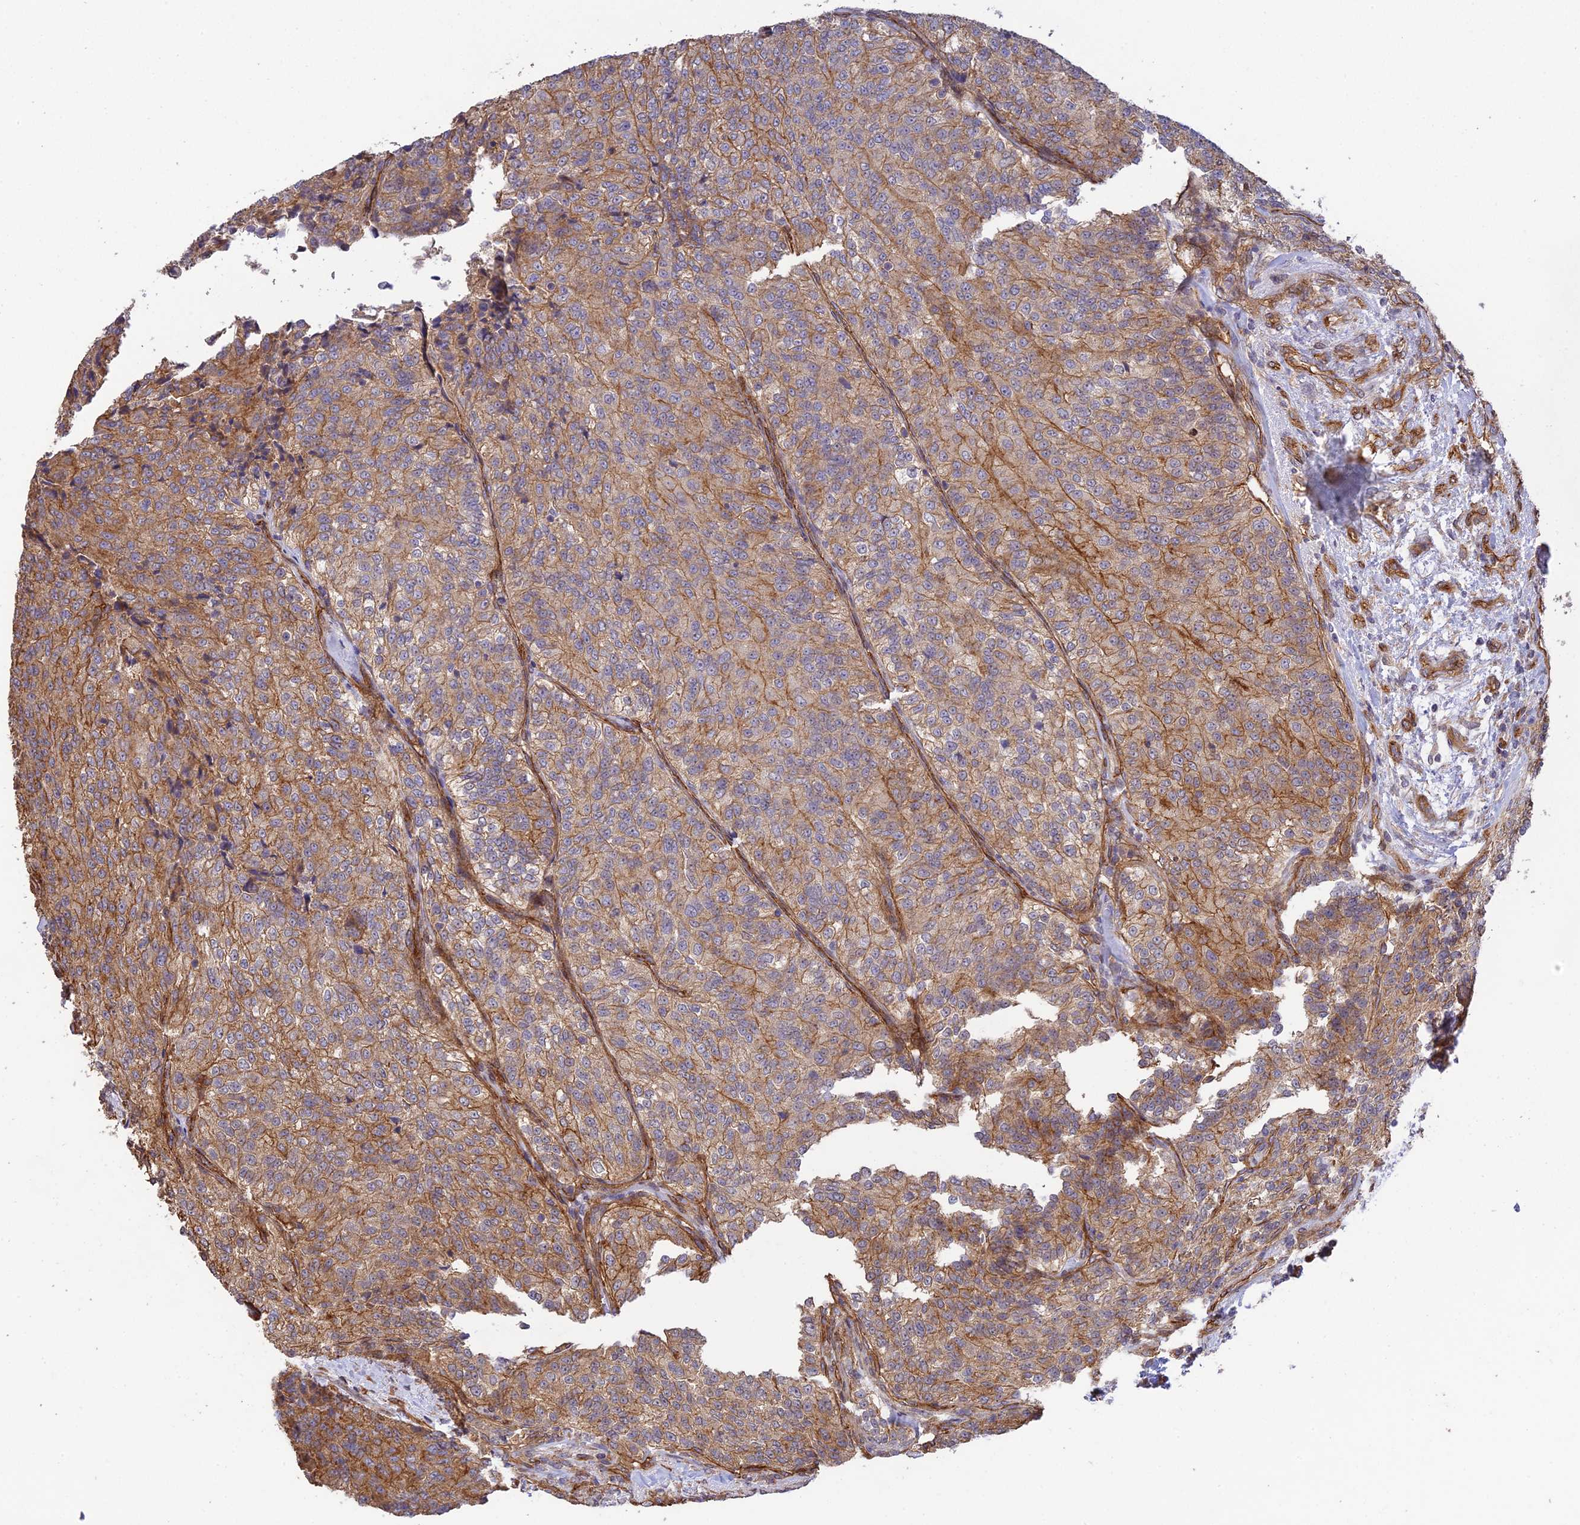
{"staining": {"intensity": "moderate", "quantity": ">75%", "location": "cytoplasmic/membranous"}, "tissue": "renal cancer", "cell_type": "Tumor cells", "image_type": "cancer", "snomed": [{"axis": "morphology", "description": "Adenocarcinoma, NOS"}, {"axis": "topography", "description": "Kidney"}], "caption": "Immunohistochemistry (IHC) image of human renal adenocarcinoma stained for a protein (brown), which displays medium levels of moderate cytoplasmic/membranous staining in approximately >75% of tumor cells.", "gene": "HOMER2", "patient": {"sex": "female", "age": 63}}